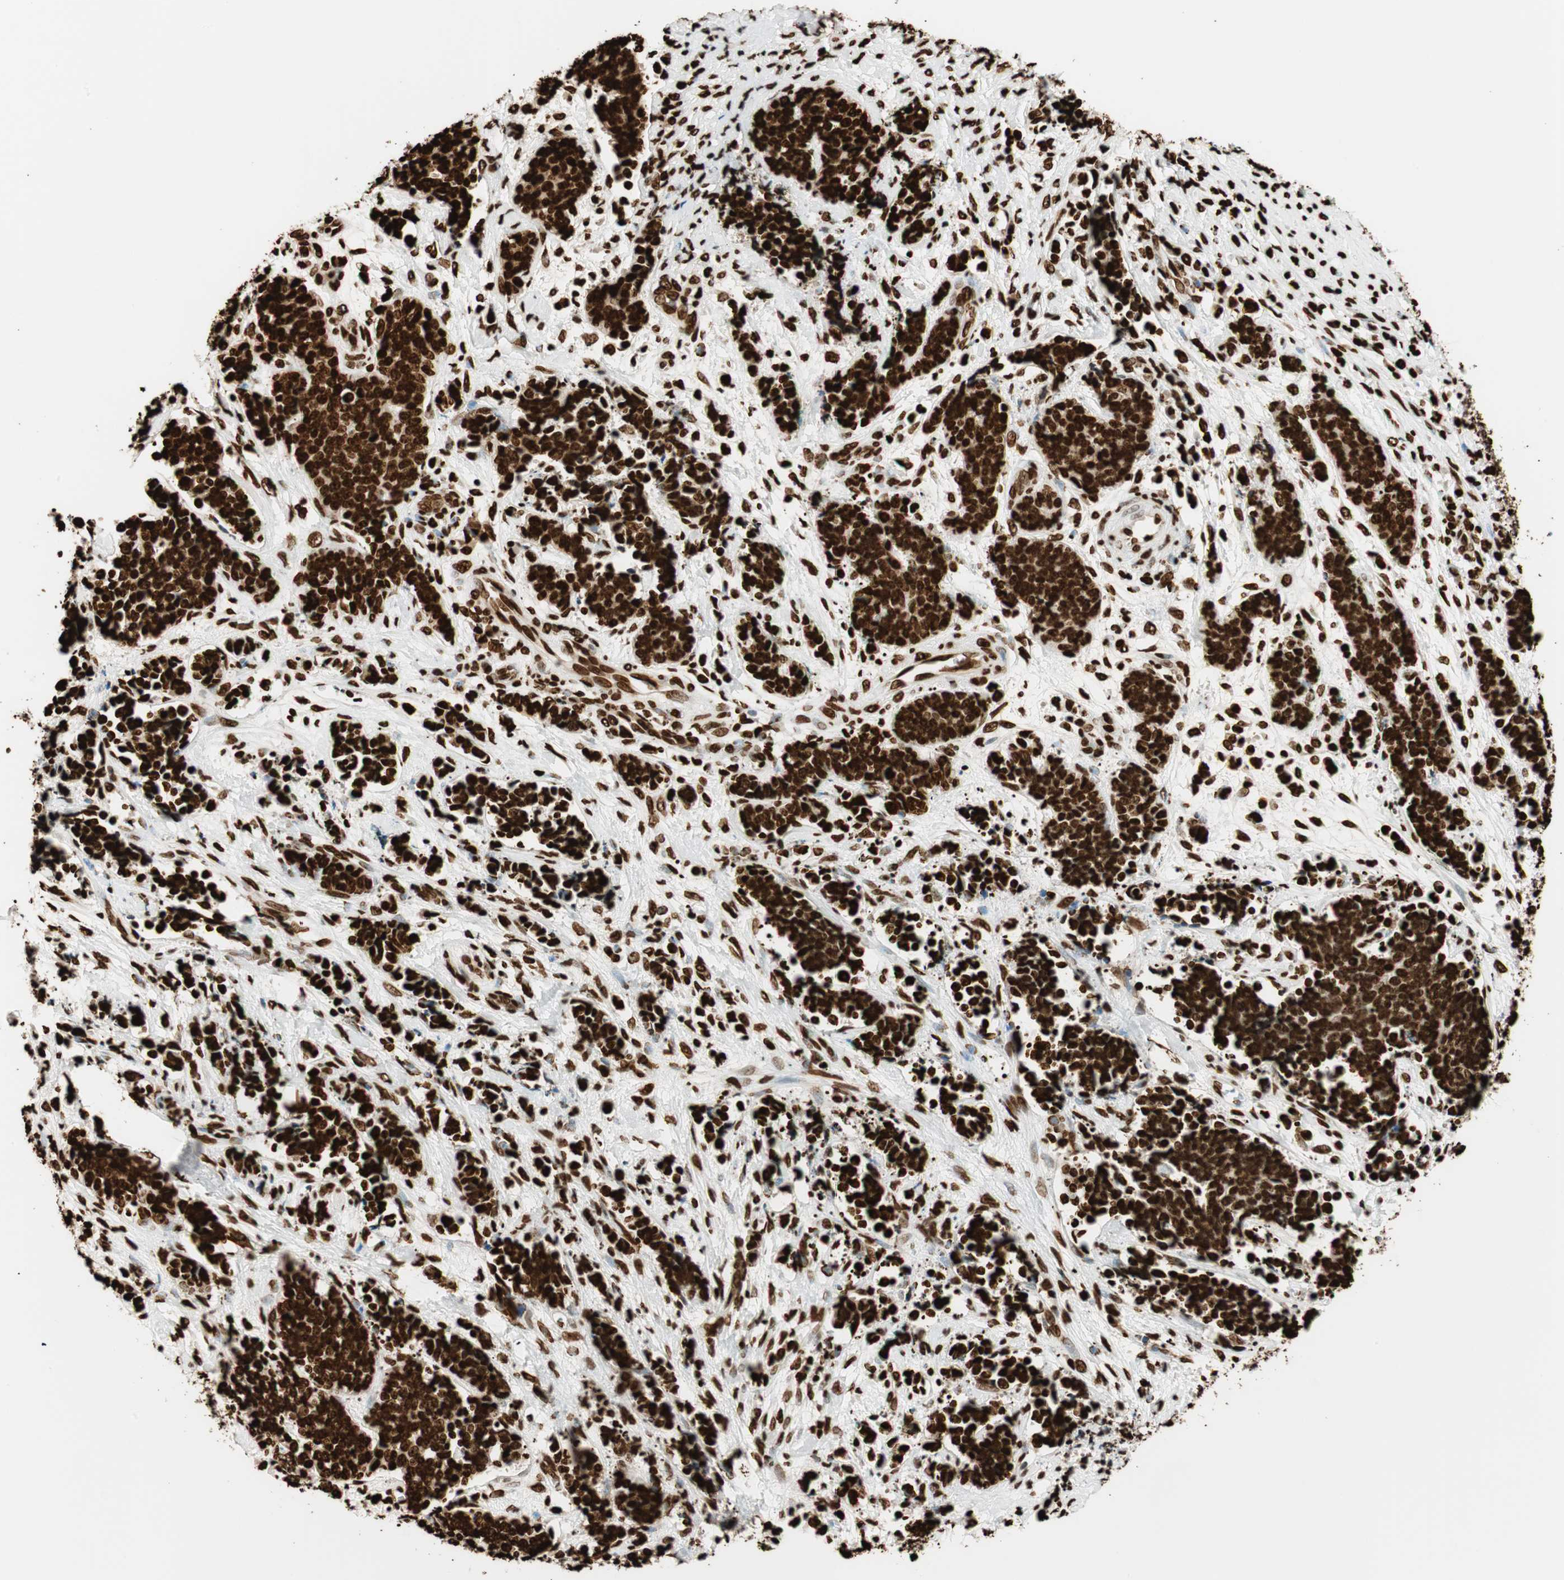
{"staining": {"intensity": "strong", "quantity": ">75%", "location": "nuclear"}, "tissue": "cervical cancer", "cell_type": "Tumor cells", "image_type": "cancer", "snomed": [{"axis": "morphology", "description": "Squamous cell carcinoma, NOS"}, {"axis": "topography", "description": "Cervix"}], "caption": "The micrograph exhibits immunohistochemical staining of cervical cancer. There is strong nuclear staining is appreciated in approximately >75% of tumor cells.", "gene": "GLI2", "patient": {"sex": "female", "age": 35}}